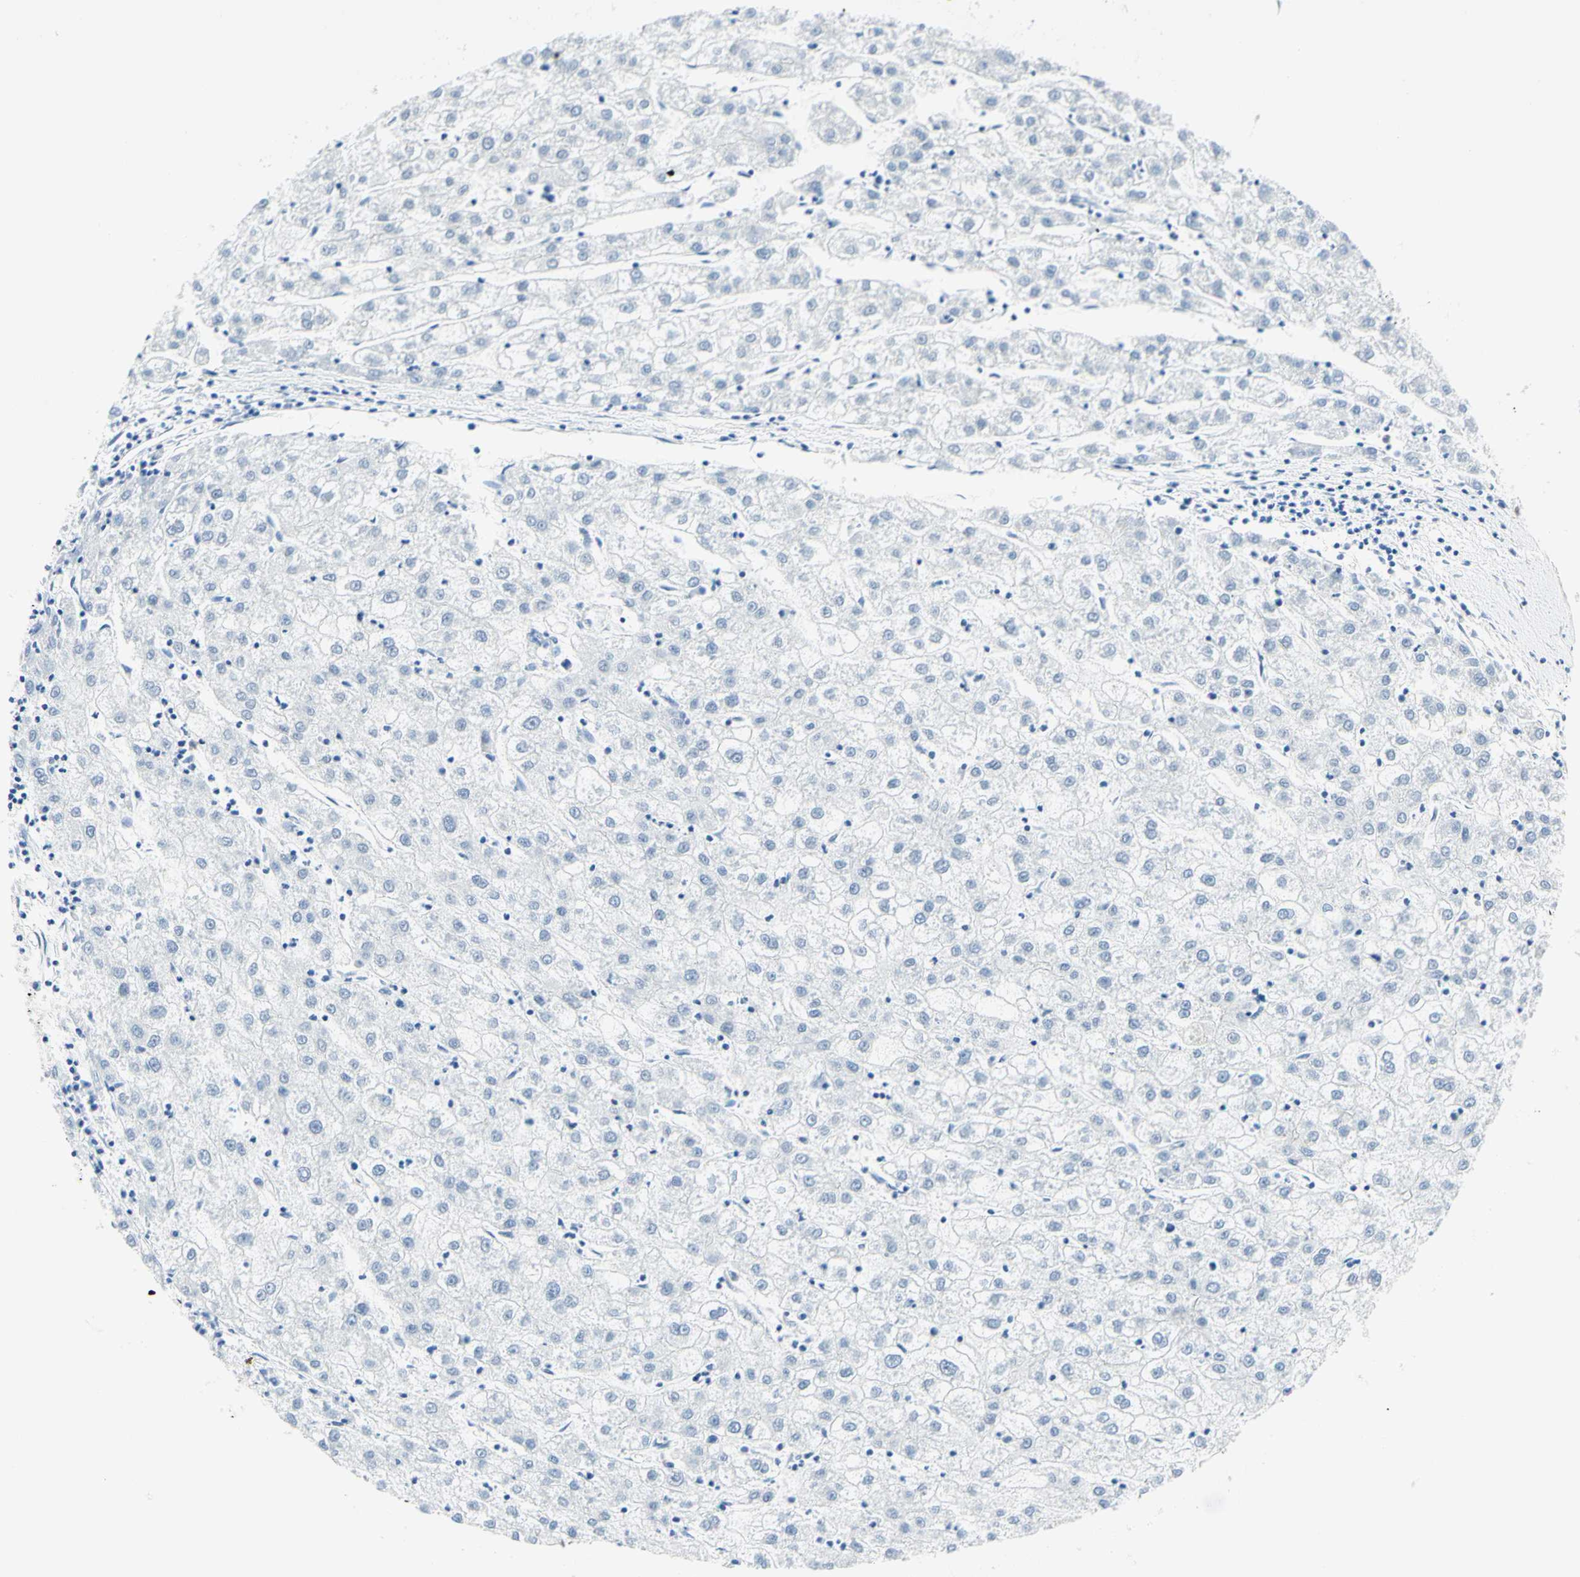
{"staining": {"intensity": "negative", "quantity": "none", "location": "none"}, "tissue": "liver cancer", "cell_type": "Tumor cells", "image_type": "cancer", "snomed": [{"axis": "morphology", "description": "Carcinoma, Hepatocellular, NOS"}, {"axis": "topography", "description": "Liver"}], "caption": "A high-resolution image shows immunohistochemistry (IHC) staining of liver hepatocellular carcinoma, which displays no significant staining in tumor cells.", "gene": "CYSLTR1", "patient": {"sex": "male", "age": 72}}